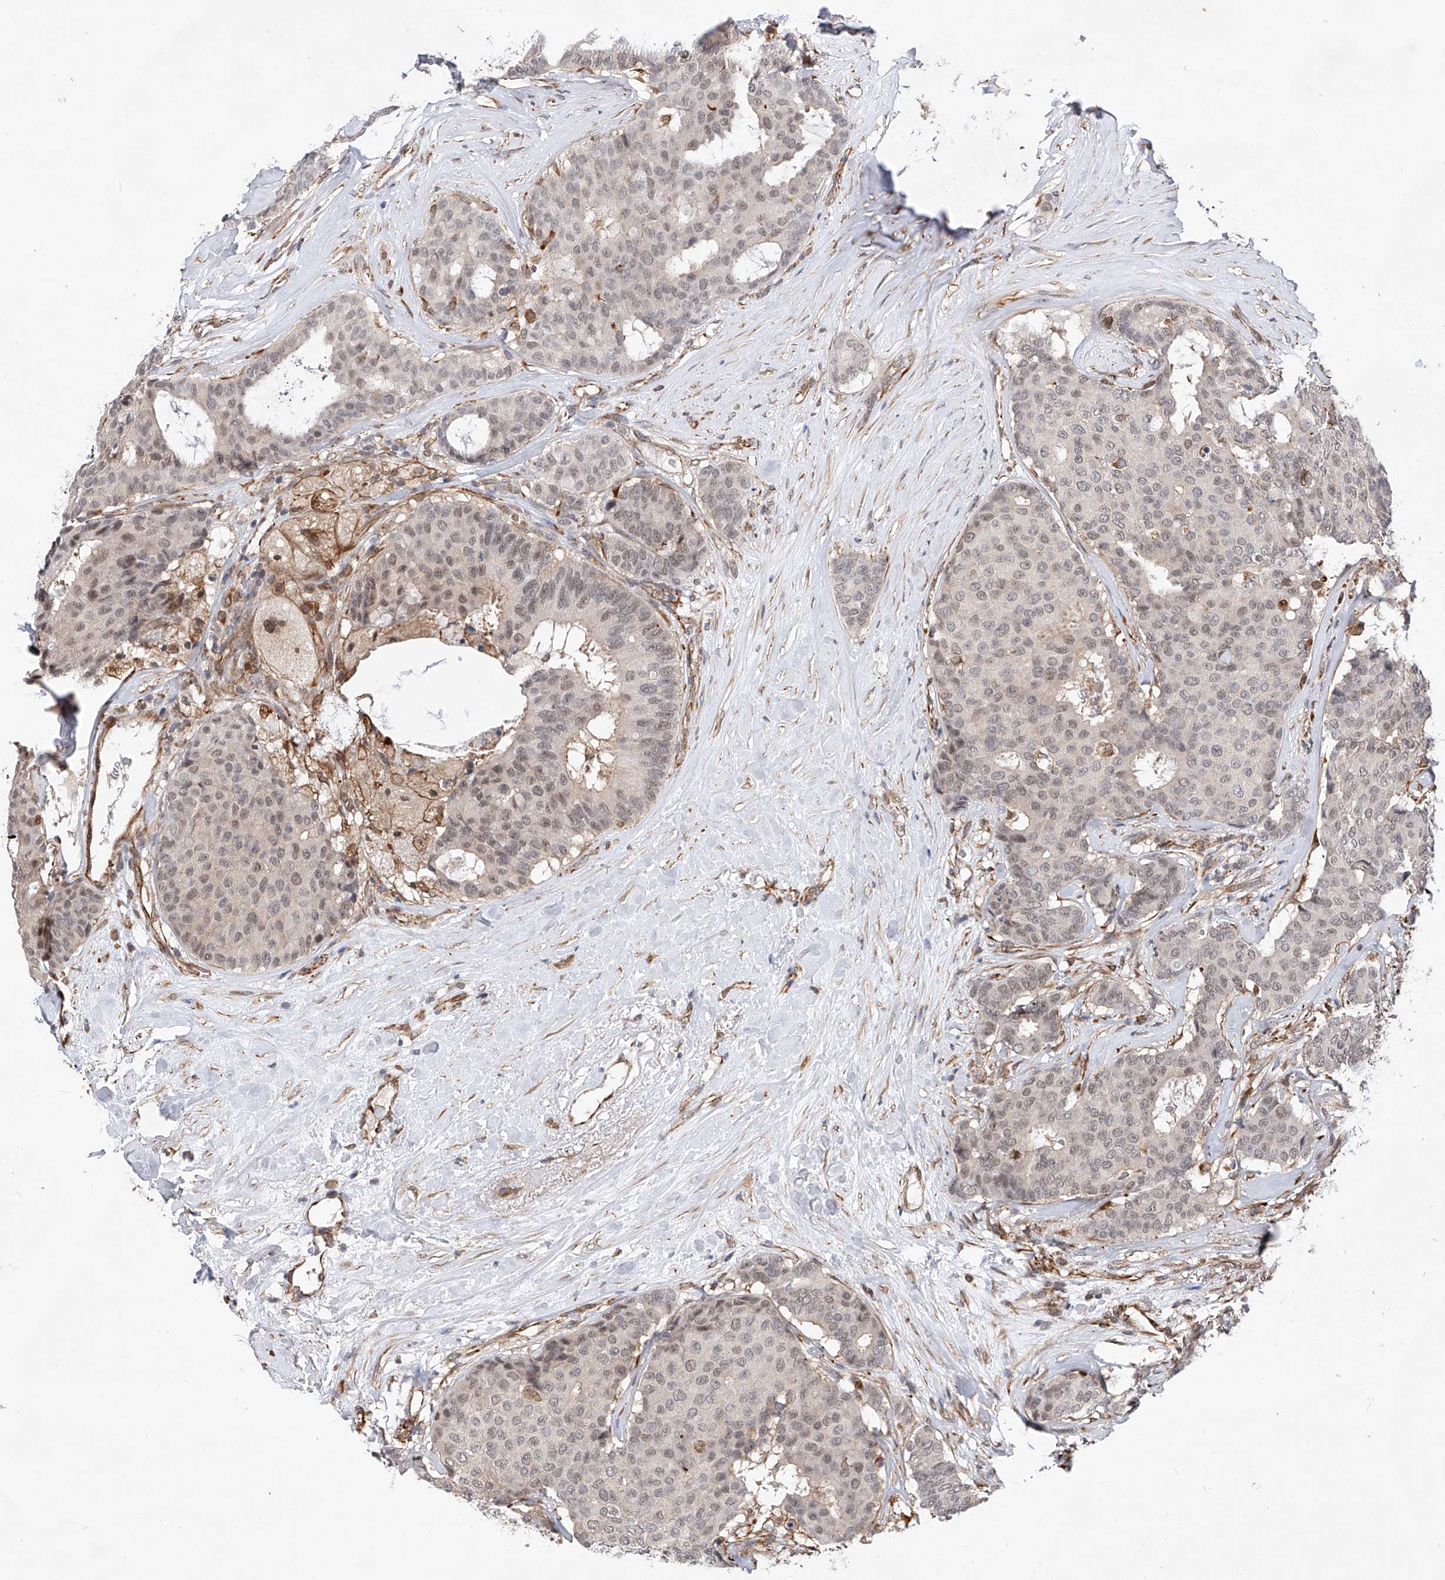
{"staining": {"intensity": "moderate", "quantity": "<25%", "location": "nuclear"}, "tissue": "breast cancer", "cell_type": "Tumor cells", "image_type": "cancer", "snomed": [{"axis": "morphology", "description": "Duct carcinoma"}, {"axis": "topography", "description": "Breast"}], "caption": "Protein expression analysis of breast infiltrating ductal carcinoma shows moderate nuclear expression in about <25% of tumor cells. The staining was performed using DAB to visualize the protein expression in brown, while the nuclei were stained in blue with hematoxylin (Magnification: 20x).", "gene": "AMD1", "patient": {"sex": "female", "age": 75}}